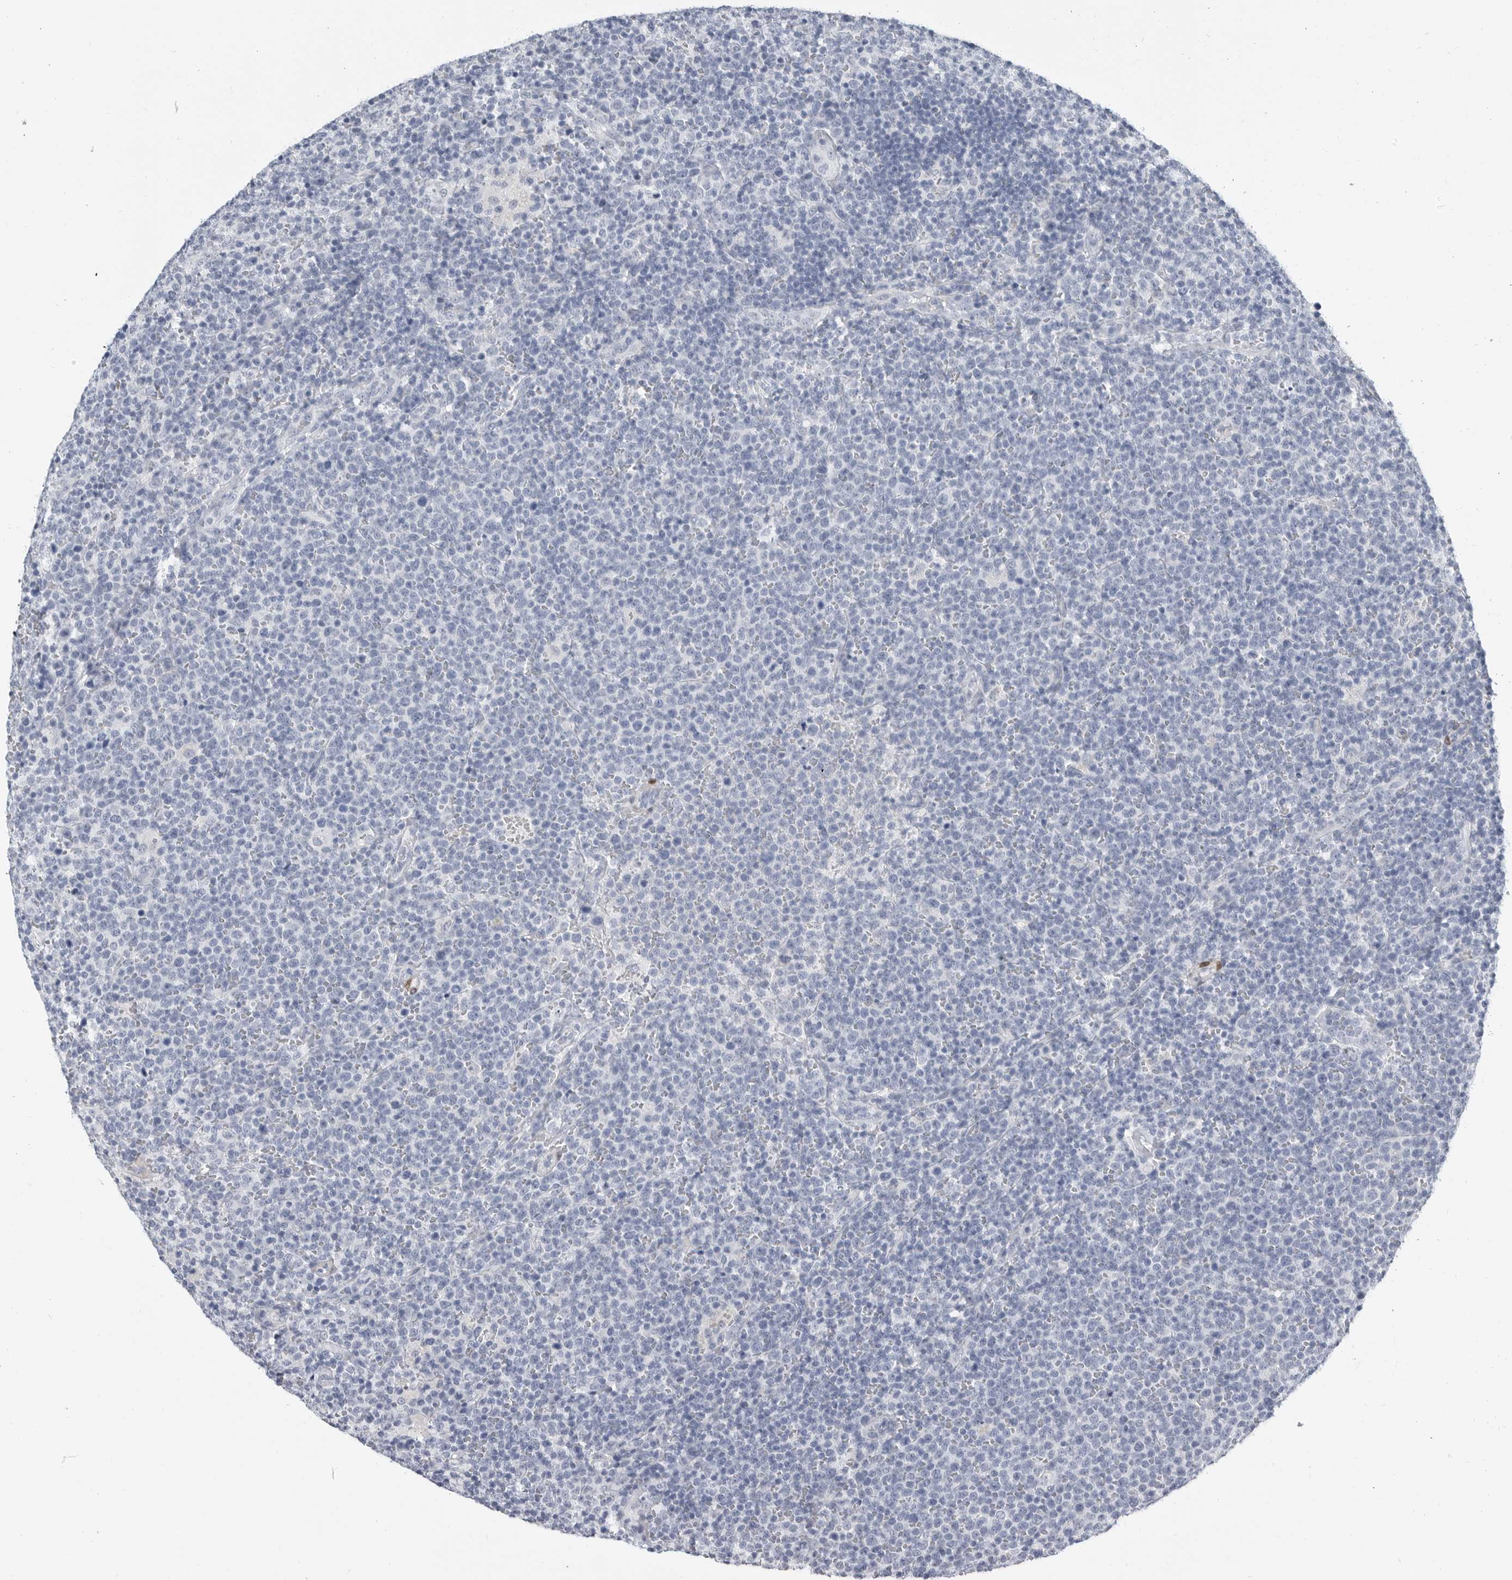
{"staining": {"intensity": "negative", "quantity": "none", "location": "none"}, "tissue": "lymphoma", "cell_type": "Tumor cells", "image_type": "cancer", "snomed": [{"axis": "morphology", "description": "Malignant lymphoma, non-Hodgkin's type, High grade"}, {"axis": "topography", "description": "Lymph node"}], "caption": "DAB immunohistochemical staining of high-grade malignant lymphoma, non-Hodgkin's type shows no significant staining in tumor cells.", "gene": "PLN", "patient": {"sex": "male", "age": 61}}